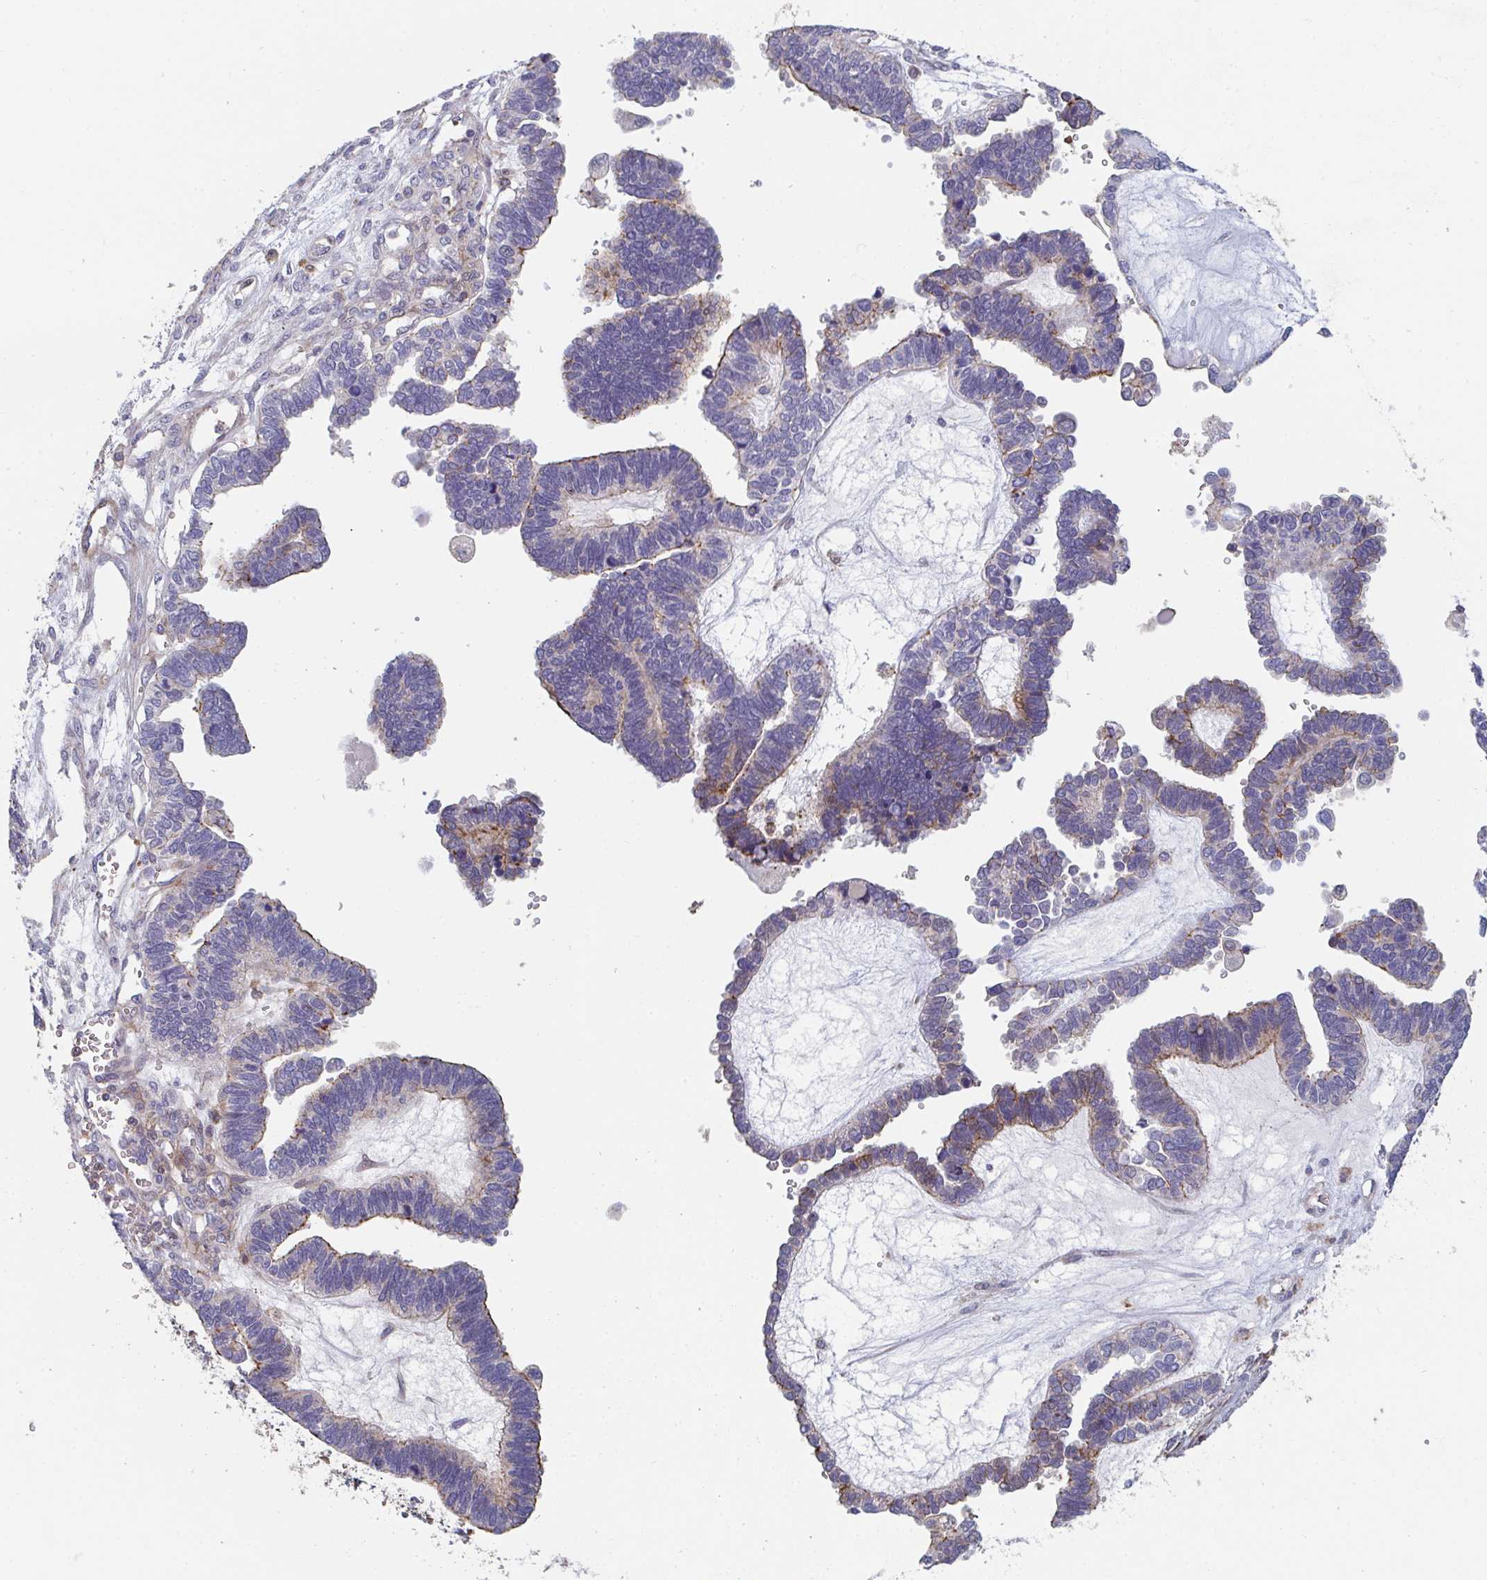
{"staining": {"intensity": "moderate", "quantity": "<25%", "location": "cytoplasmic/membranous"}, "tissue": "ovarian cancer", "cell_type": "Tumor cells", "image_type": "cancer", "snomed": [{"axis": "morphology", "description": "Cystadenocarcinoma, serous, NOS"}, {"axis": "topography", "description": "Ovary"}], "caption": "This is an image of immunohistochemistry (IHC) staining of serous cystadenocarcinoma (ovarian), which shows moderate staining in the cytoplasmic/membranous of tumor cells.", "gene": "FZD2", "patient": {"sex": "female", "age": 51}}